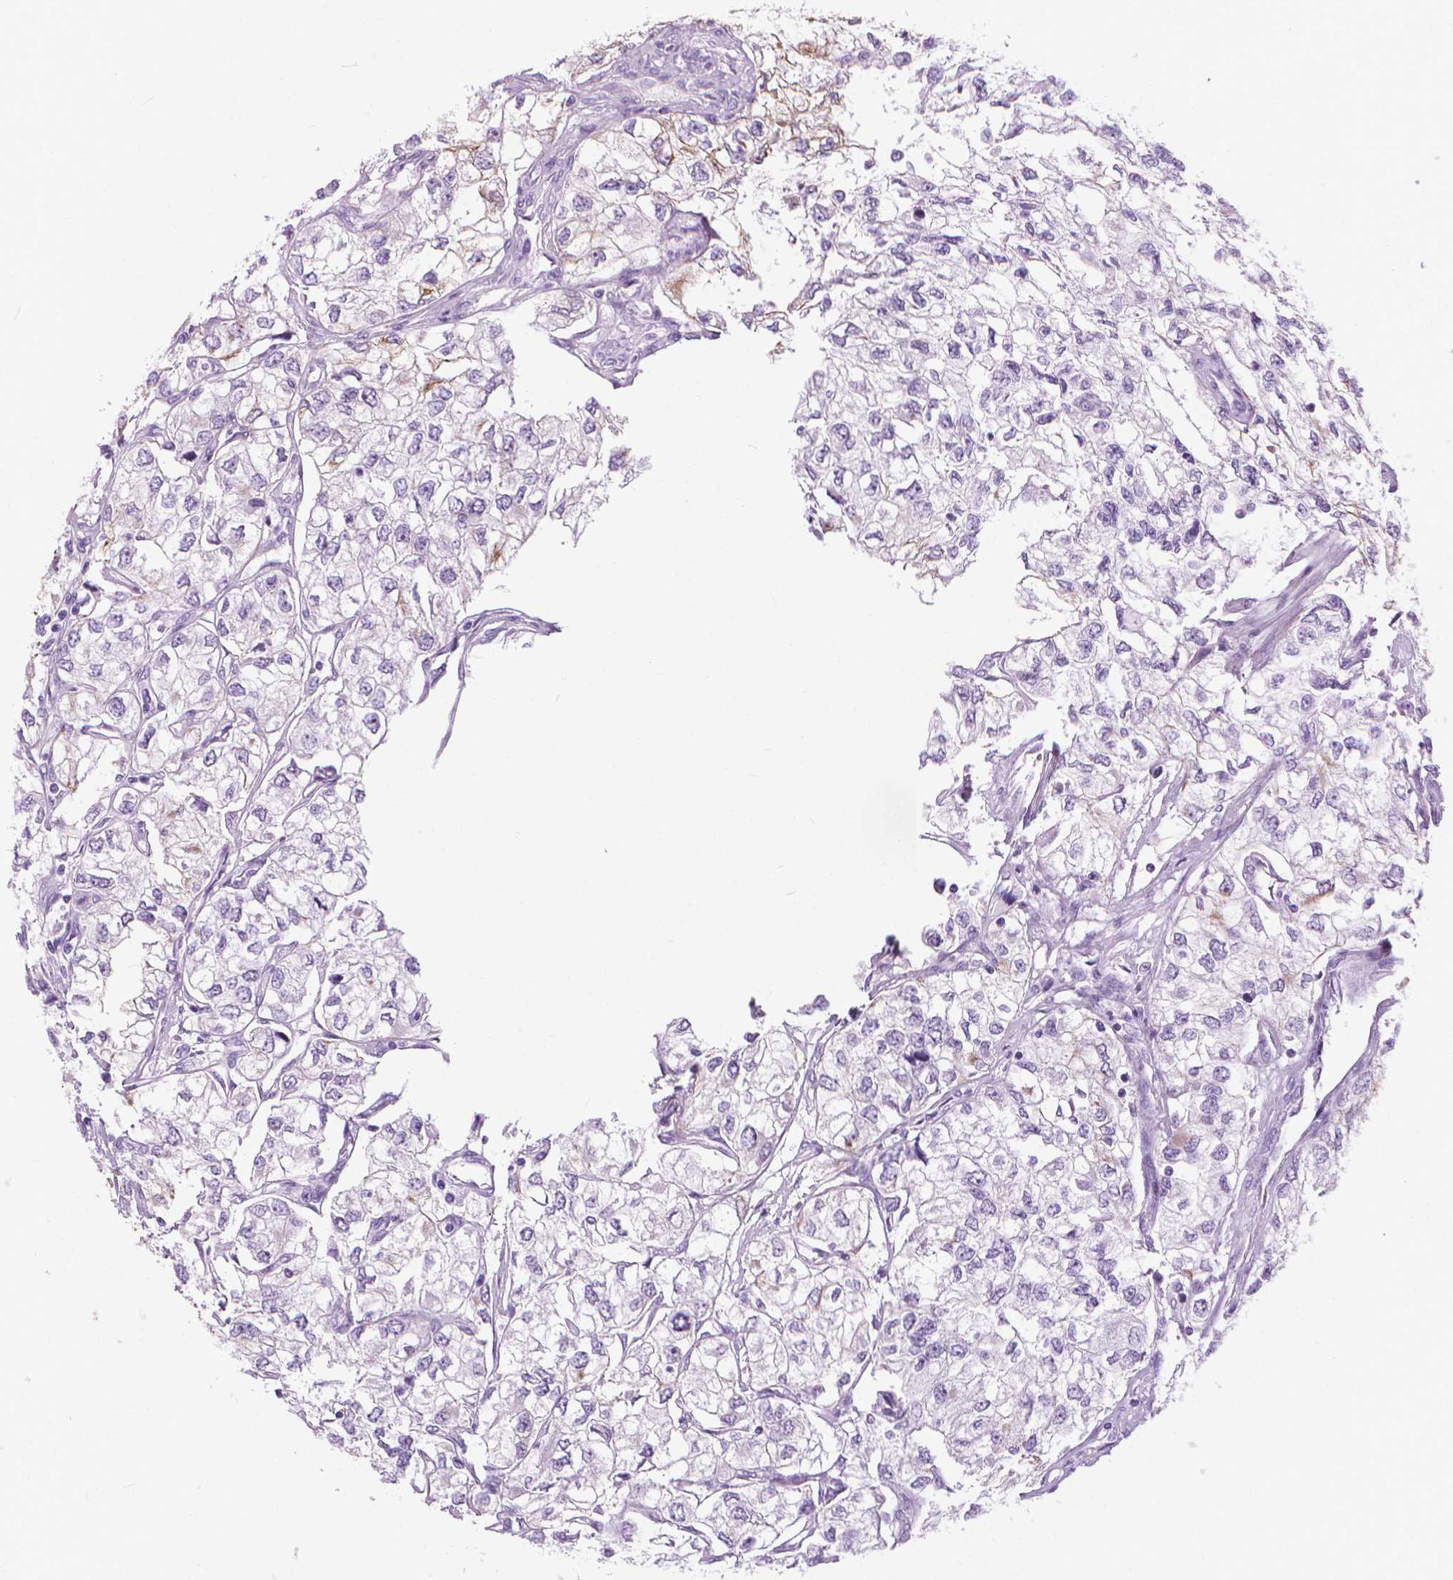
{"staining": {"intensity": "moderate", "quantity": "<25%", "location": "cytoplasmic/membranous"}, "tissue": "renal cancer", "cell_type": "Tumor cells", "image_type": "cancer", "snomed": [{"axis": "morphology", "description": "Adenocarcinoma, NOS"}, {"axis": "topography", "description": "Kidney"}], "caption": "An IHC micrograph of tumor tissue is shown. Protein staining in brown labels moderate cytoplasmic/membranous positivity in renal adenocarcinoma within tumor cells. (DAB IHC, brown staining for protein, blue staining for nuclei).", "gene": "HTR2B", "patient": {"sex": "female", "age": 59}}